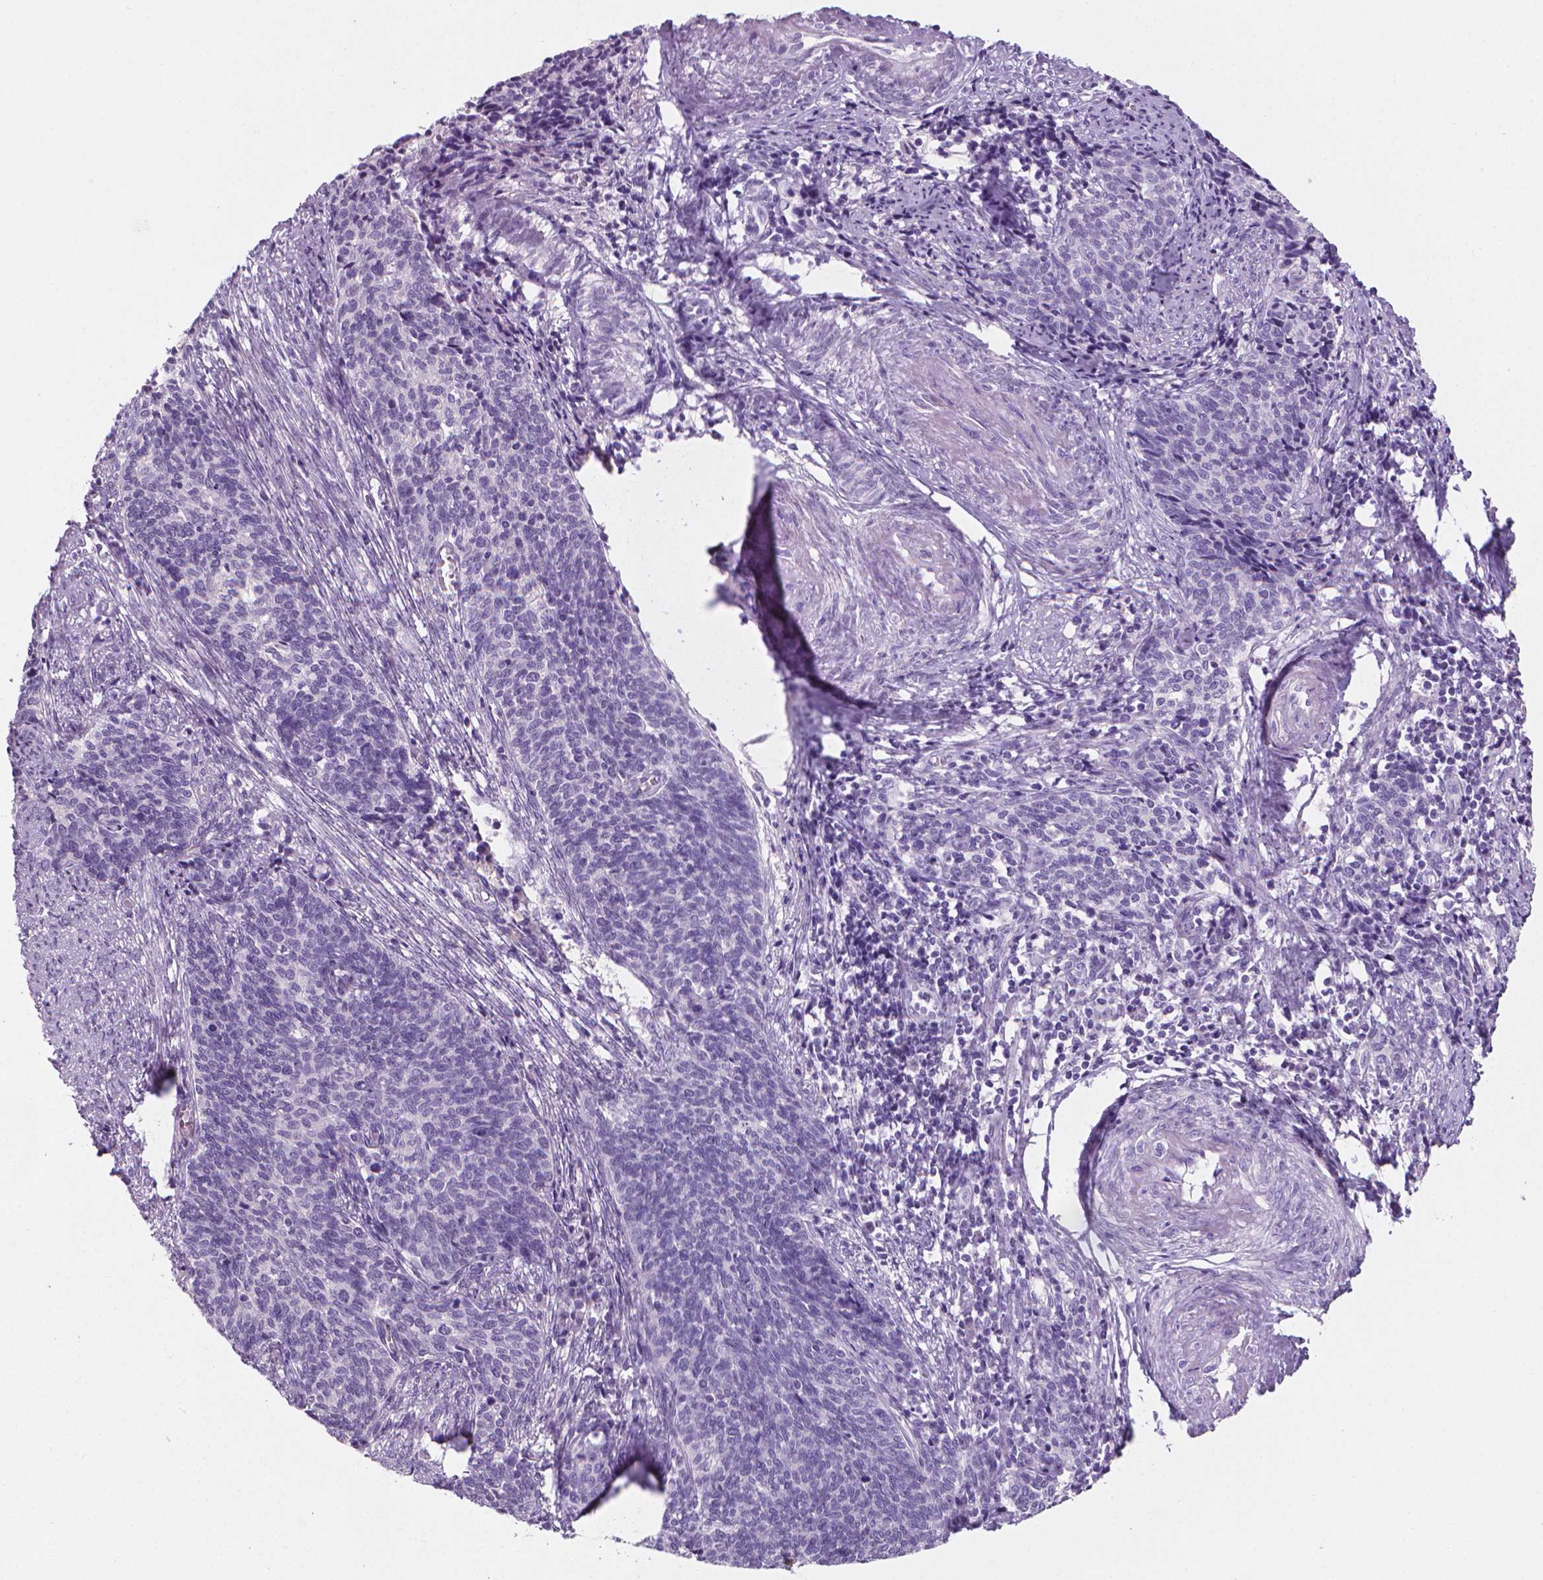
{"staining": {"intensity": "negative", "quantity": "none", "location": "none"}, "tissue": "cervical cancer", "cell_type": "Tumor cells", "image_type": "cancer", "snomed": [{"axis": "morphology", "description": "Squamous cell carcinoma, NOS"}, {"axis": "topography", "description": "Cervix"}], "caption": "Tumor cells show no significant protein positivity in cervical cancer (squamous cell carcinoma).", "gene": "XPNPEP2", "patient": {"sex": "female", "age": 39}}